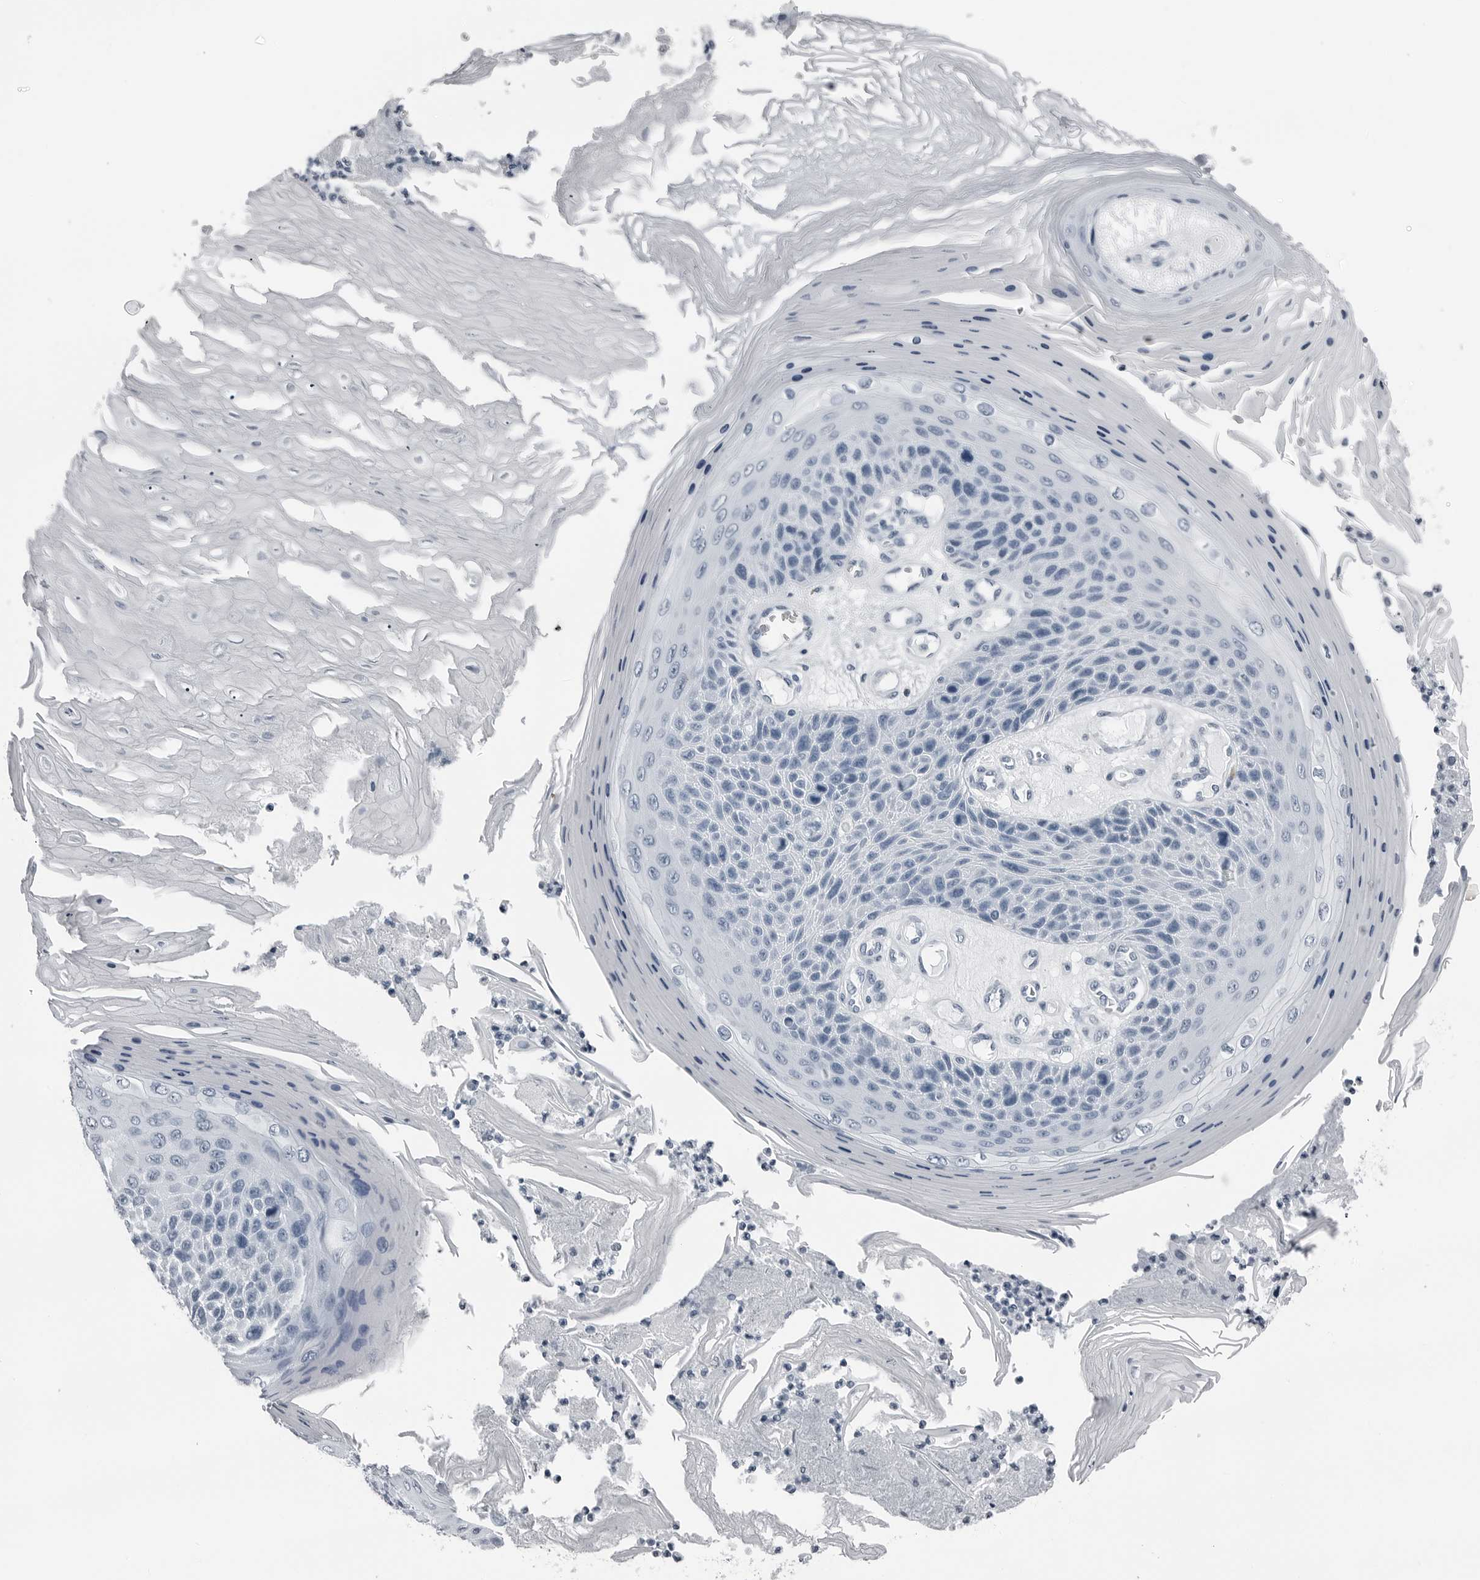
{"staining": {"intensity": "negative", "quantity": "none", "location": "none"}, "tissue": "skin cancer", "cell_type": "Tumor cells", "image_type": "cancer", "snomed": [{"axis": "morphology", "description": "Squamous cell carcinoma, NOS"}, {"axis": "topography", "description": "Skin"}], "caption": "This is an immunohistochemistry (IHC) photomicrograph of skin cancer (squamous cell carcinoma). There is no staining in tumor cells.", "gene": "SPINK1", "patient": {"sex": "female", "age": 88}}